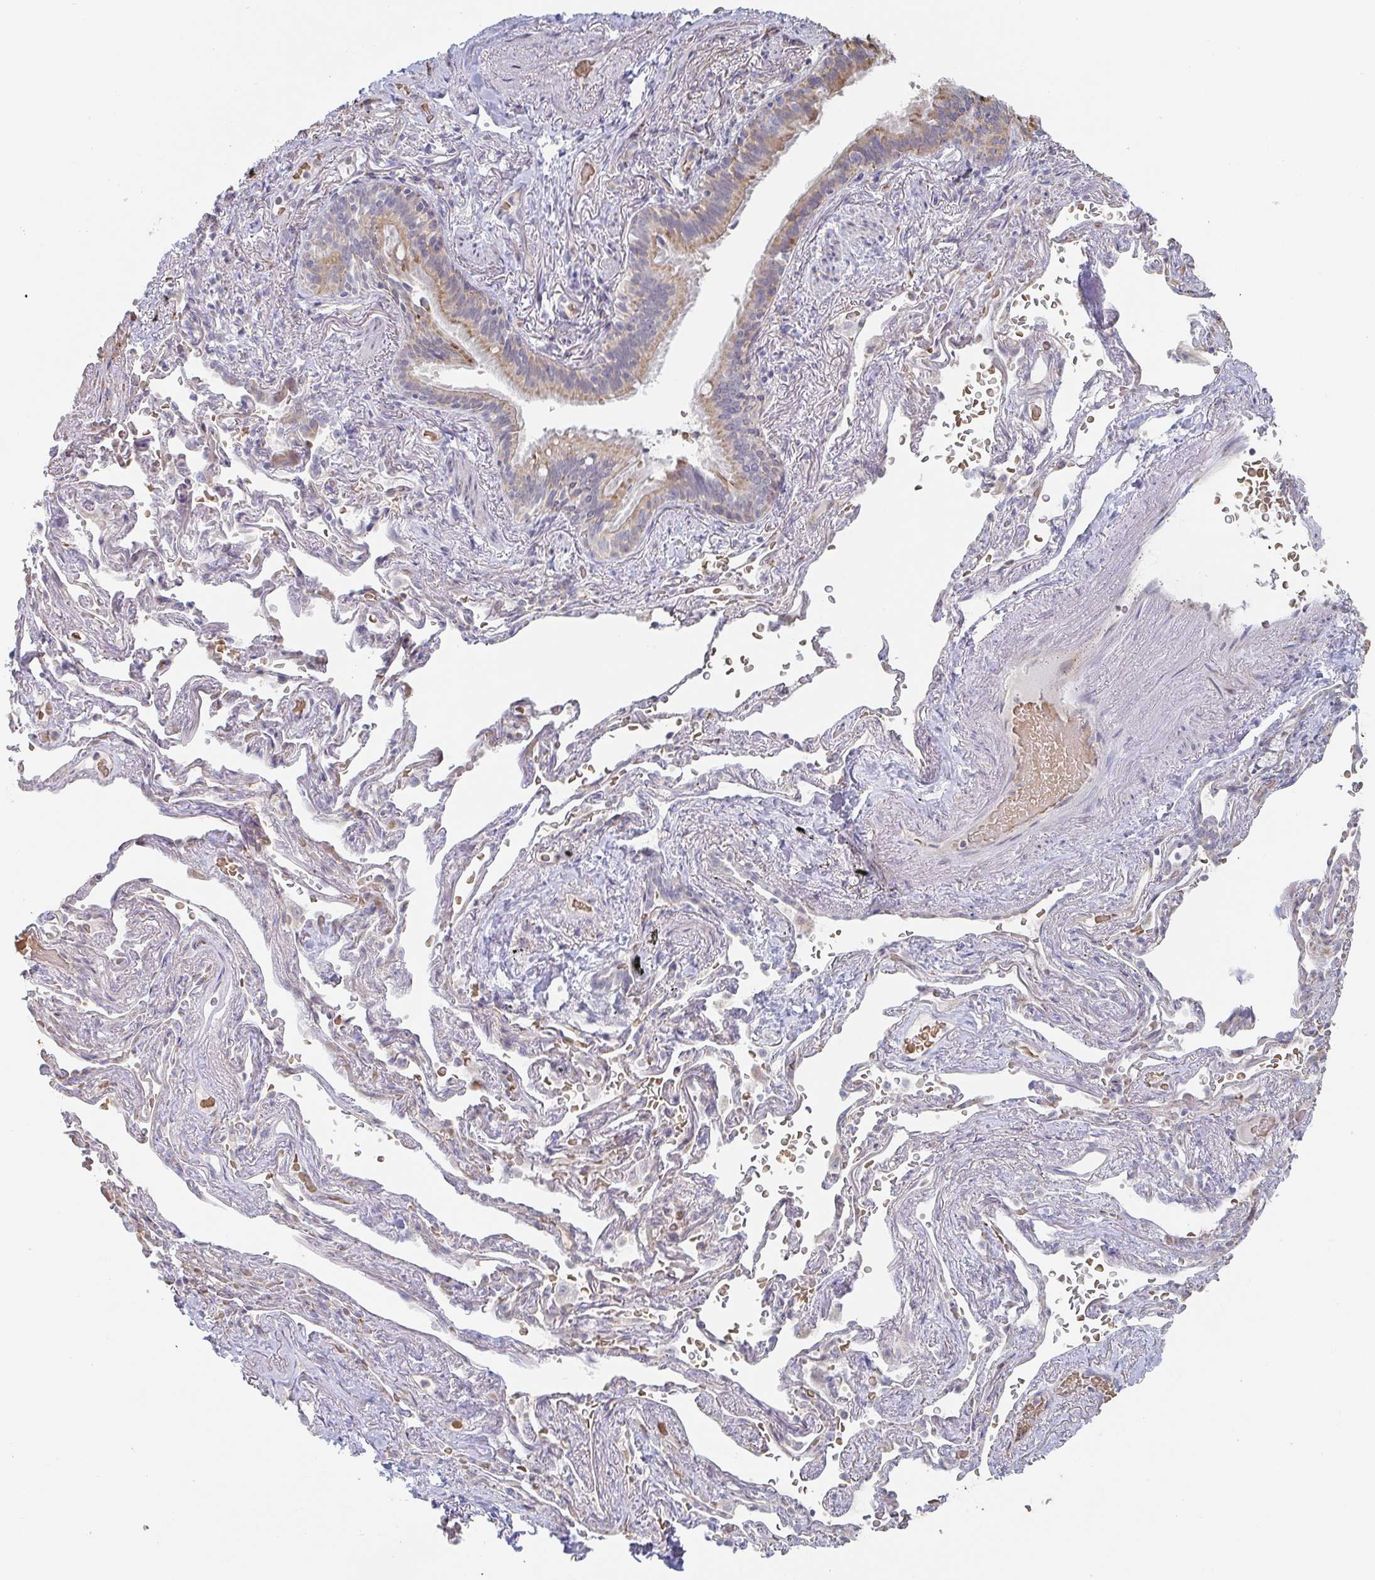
{"staining": {"intensity": "moderate", "quantity": "25%-75%", "location": "cytoplasmic/membranous"}, "tissue": "bronchus", "cell_type": "Respiratory epithelial cells", "image_type": "normal", "snomed": [{"axis": "morphology", "description": "Normal tissue, NOS"}, {"axis": "topography", "description": "Bronchus"}], "caption": "Immunohistochemistry (IHC) micrograph of unremarkable bronchus stained for a protein (brown), which displays medium levels of moderate cytoplasmic/membranous expression in about 25%-75% of respiratory epithelial cells.", "gene": "ZNF526", "patient": {"sex": "male", "age": 70}}